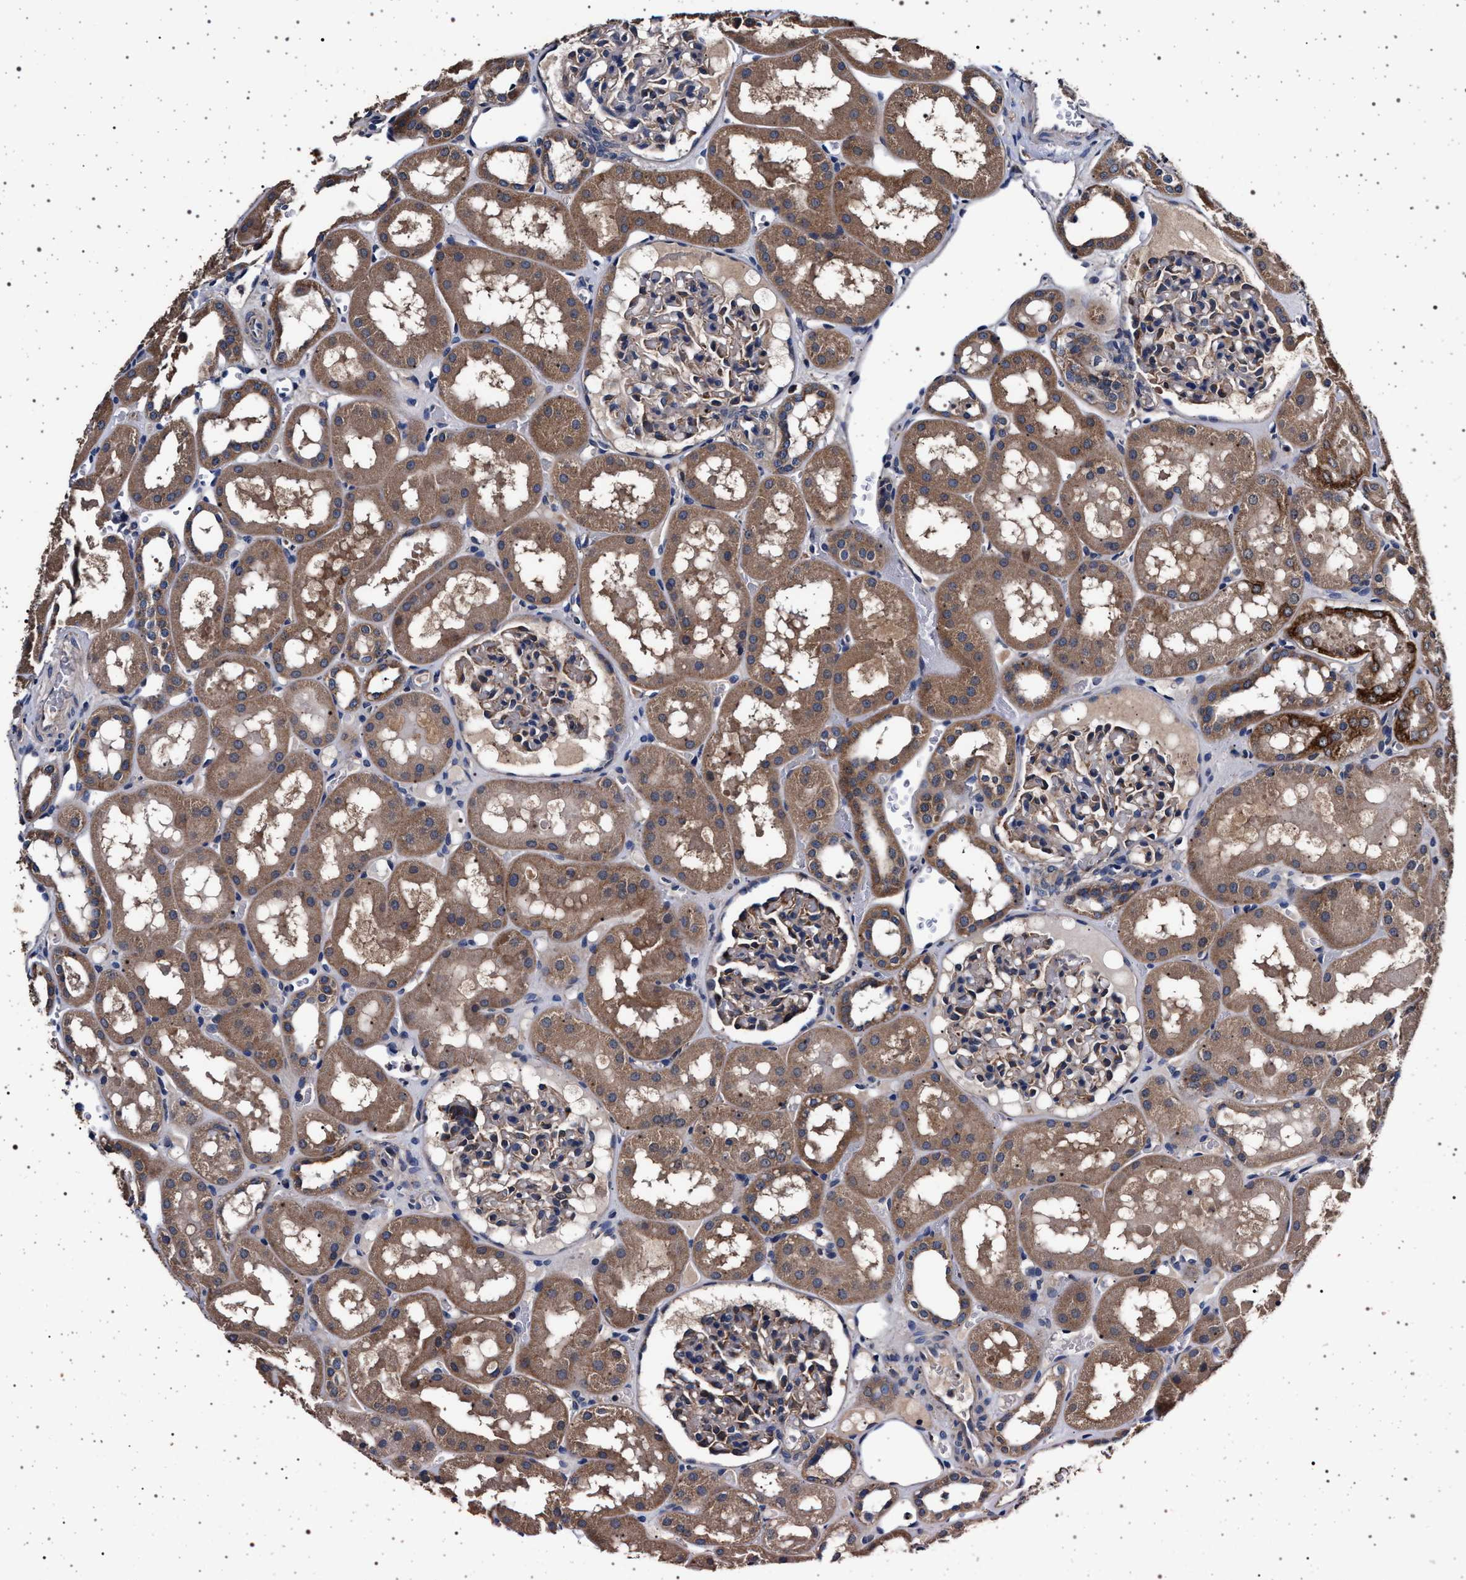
{"staining": {"intensity": "moderate", "quantity": "<25%", "location": "cytoplasmic/membranous"}, "tissue": "kidney", "cell_type": "Cells in glomeruli", "image_type": "normal", "snomed": [{"axis": "morphology", "description": "Normal tissue, NOS"}, {"axis": "topography", "description": "Kidney"}, {"axis": "topography", "description": "Urinary bladder"}], "caption": "Kidney stained with IHC displays moderate cytoplasmic/membranous staining in about <25% of cells in glomeruli.", "gene": "MAP3K2", "patient": {"sex": "male", "age": 16}}